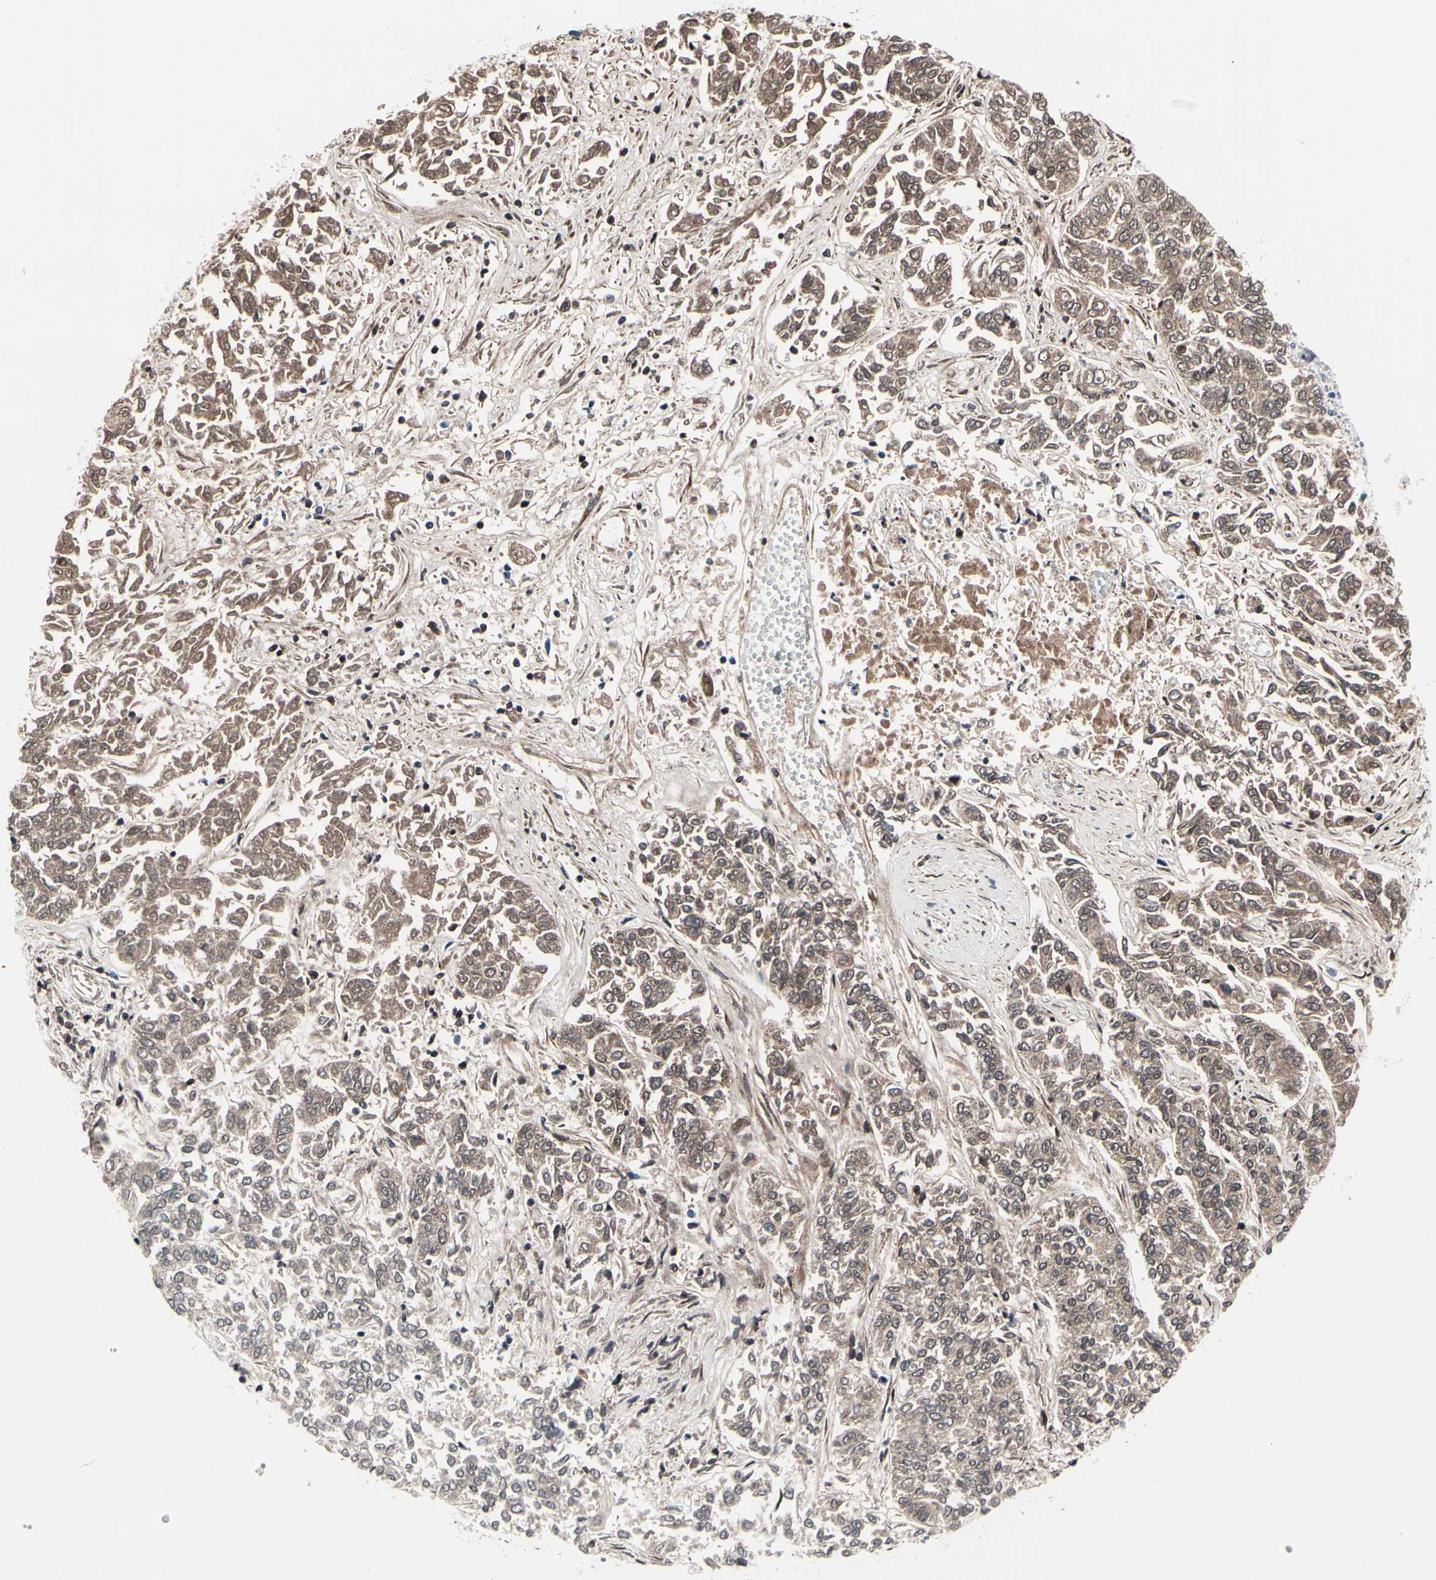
{"staining": {"intensity": "weak", "quantity": ">75%", "location": "cytoplasmic/membranous"}, "tissue": "lung cancer", "cell_type": "Tumor cells", "image_type": "cancer", "snomed": [{"axis": "morphology", "description": "Adenocarcinoma, NOS"}, {"axis": "topography", "description": "Lung"}], "caption": "A brown stain labels weak cytoplasmic/membranous expression of a protein in lung cancer (adenocarcinoma) tumor cells.", "gene": "TXN", "patient": {"sex": "male", "age": 84}}